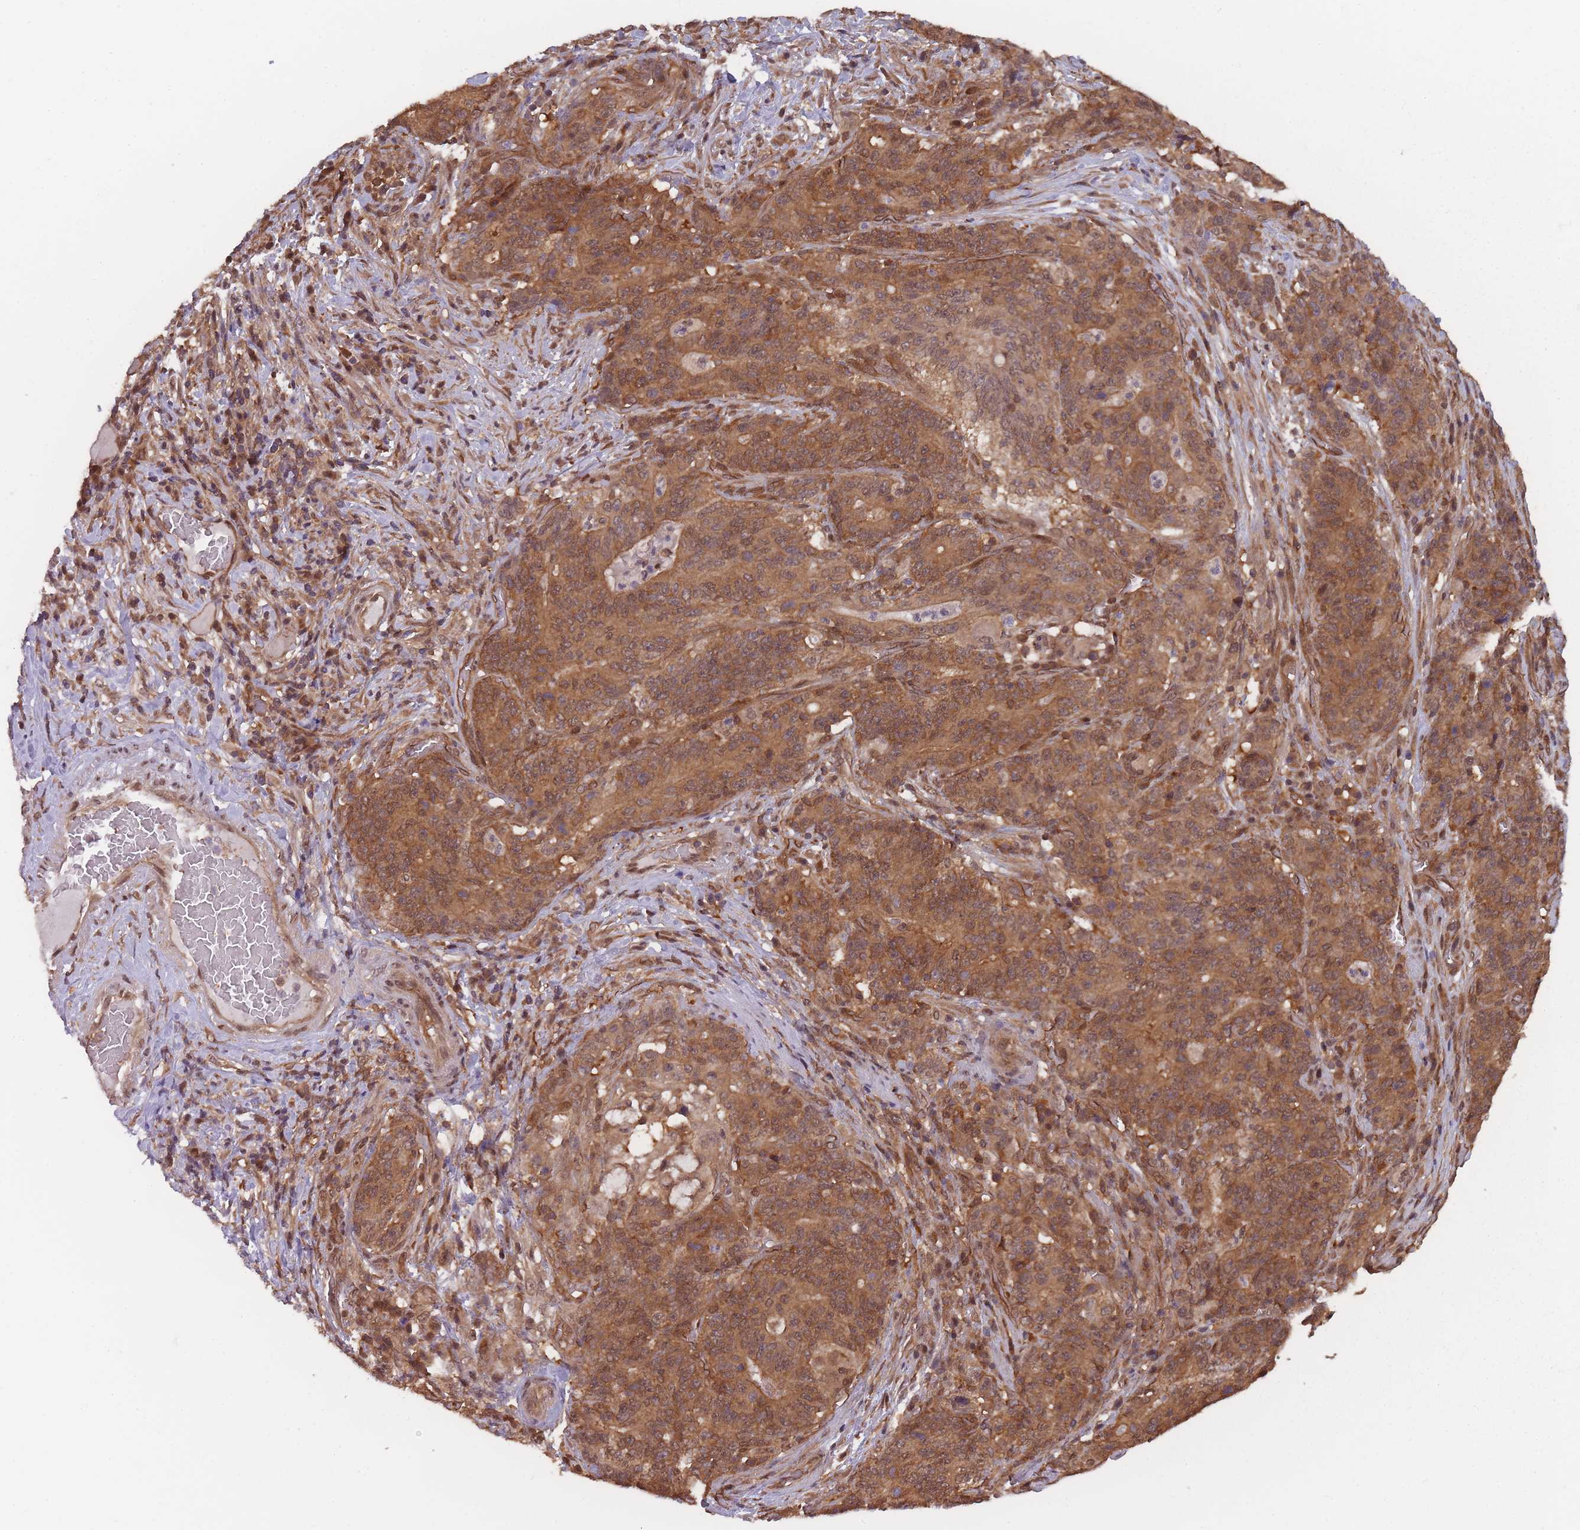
{"staining": {"intensity": "moderate", "quantity": ">75%", "location": "cytoplasmic/membranous"}, "tissue": "stomach cancer", "cell_type": "Tumor cells", "image_type": "cancer", "snomed": [{"axis": "morphology", "description": "Normal tissue, NOS"}, {"axis": "morphology", "description": "Adenocarcinoma, NOS"}, {"axis": "topography", "description": "Stomach"}], "caption": "Immunohistochemical staining of human stomach cancer reveals medium levels of moderate cytoplasmic/membranous protein staining in approximately >75% of tumor cells.", "gene": "PPP6R3", "patient": {"sex": "female", "age": 64}}